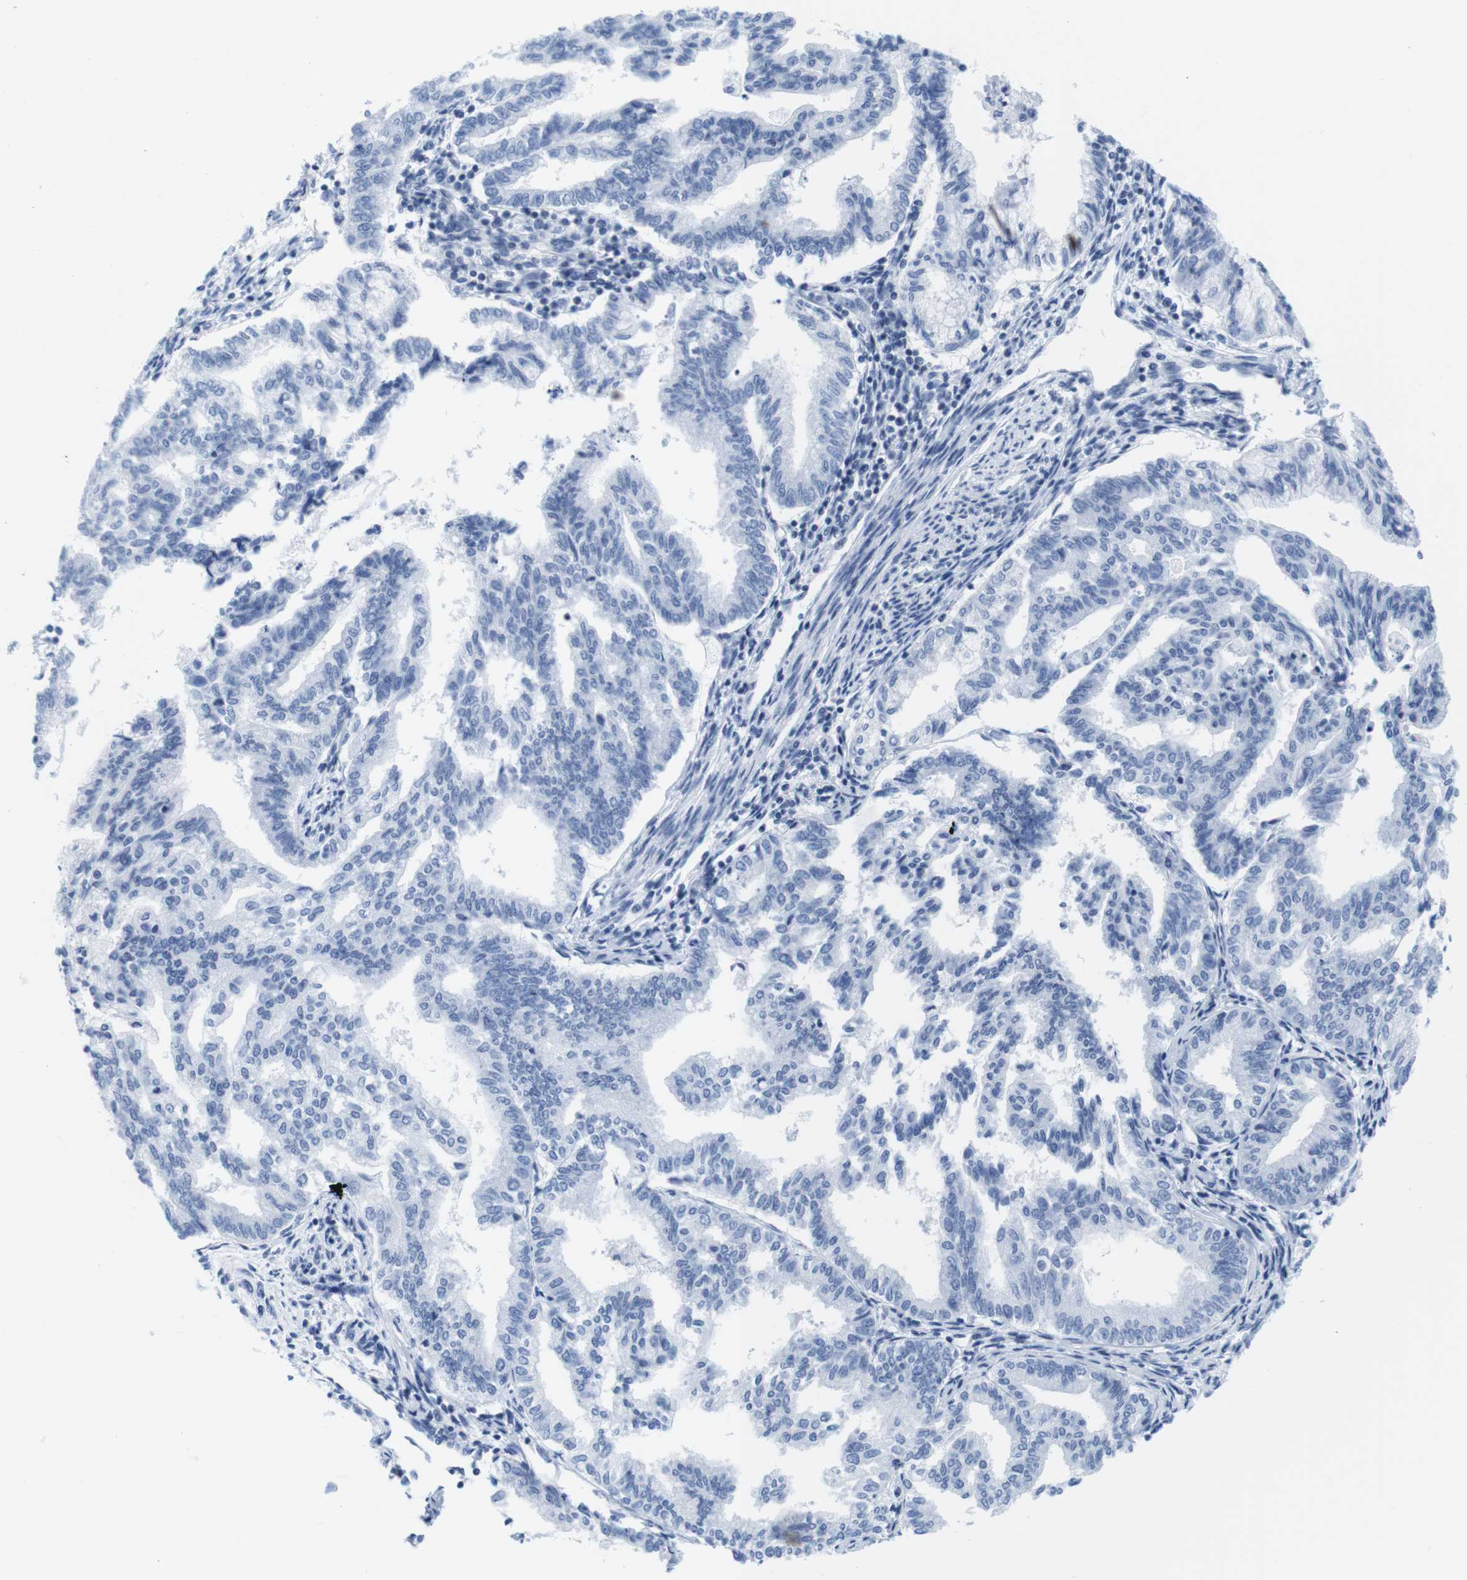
{"staining": {"intensity": "negative", "quantity": "none", "location": "none"}, "tissue": "endometrial cancer", "cell_type": "Tumor cells", "image_type": "cancer", "snomed": [{"axis": "morphology", "description": "Adenocarcinoma, NOS"}, {"axis": "topography", "description": "Endometrium"}], "caption": "Immunohistochemistry (IHC) micrograph of neoplastic tissue: human adenocarcinoma (endometrial) stained with DAB displays no significant protein positivity in tumor cells.", "gene": "IFI16", "patient": {"sex": "female", "age": 79}}